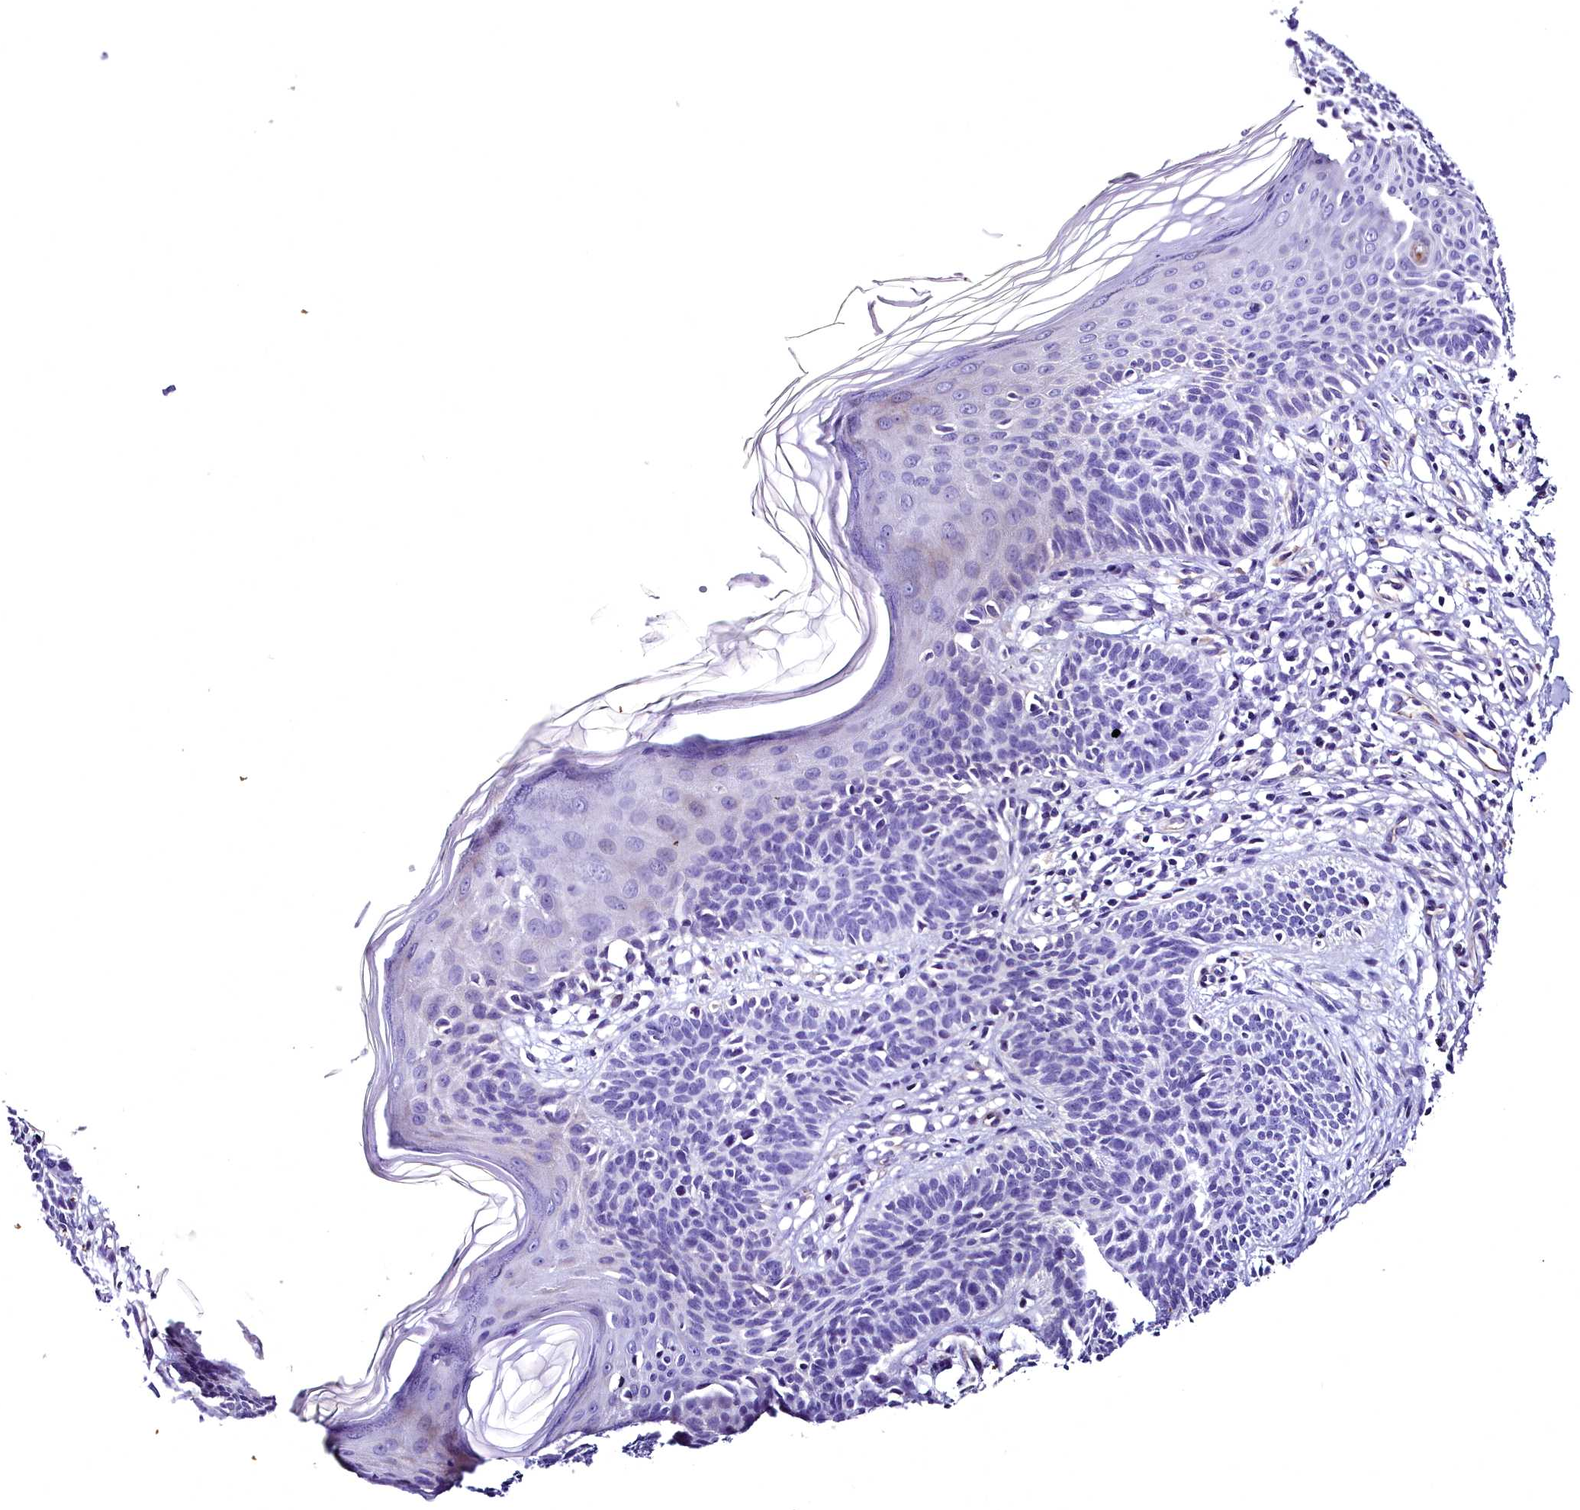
{"staining": {"intensity": "negative", "quantity": "none", "location": "none"}, "tissue": "skin cancer", "cell_type": "Tumor cells", "image_type": "cancer", "snomed": [{"axis": "morphology", "description": "Basal cell carcinoma"}, {"axis": "topography", "description": "Skin"}], "caption": "DAB immunohistochemical staining of human skin basal cell carcinoma demonstrates no significant expression in tumor cells. Nuclei are stained in blue.", "gene": "MS4A18", "patient": {"sex": "female", "age": 66}}